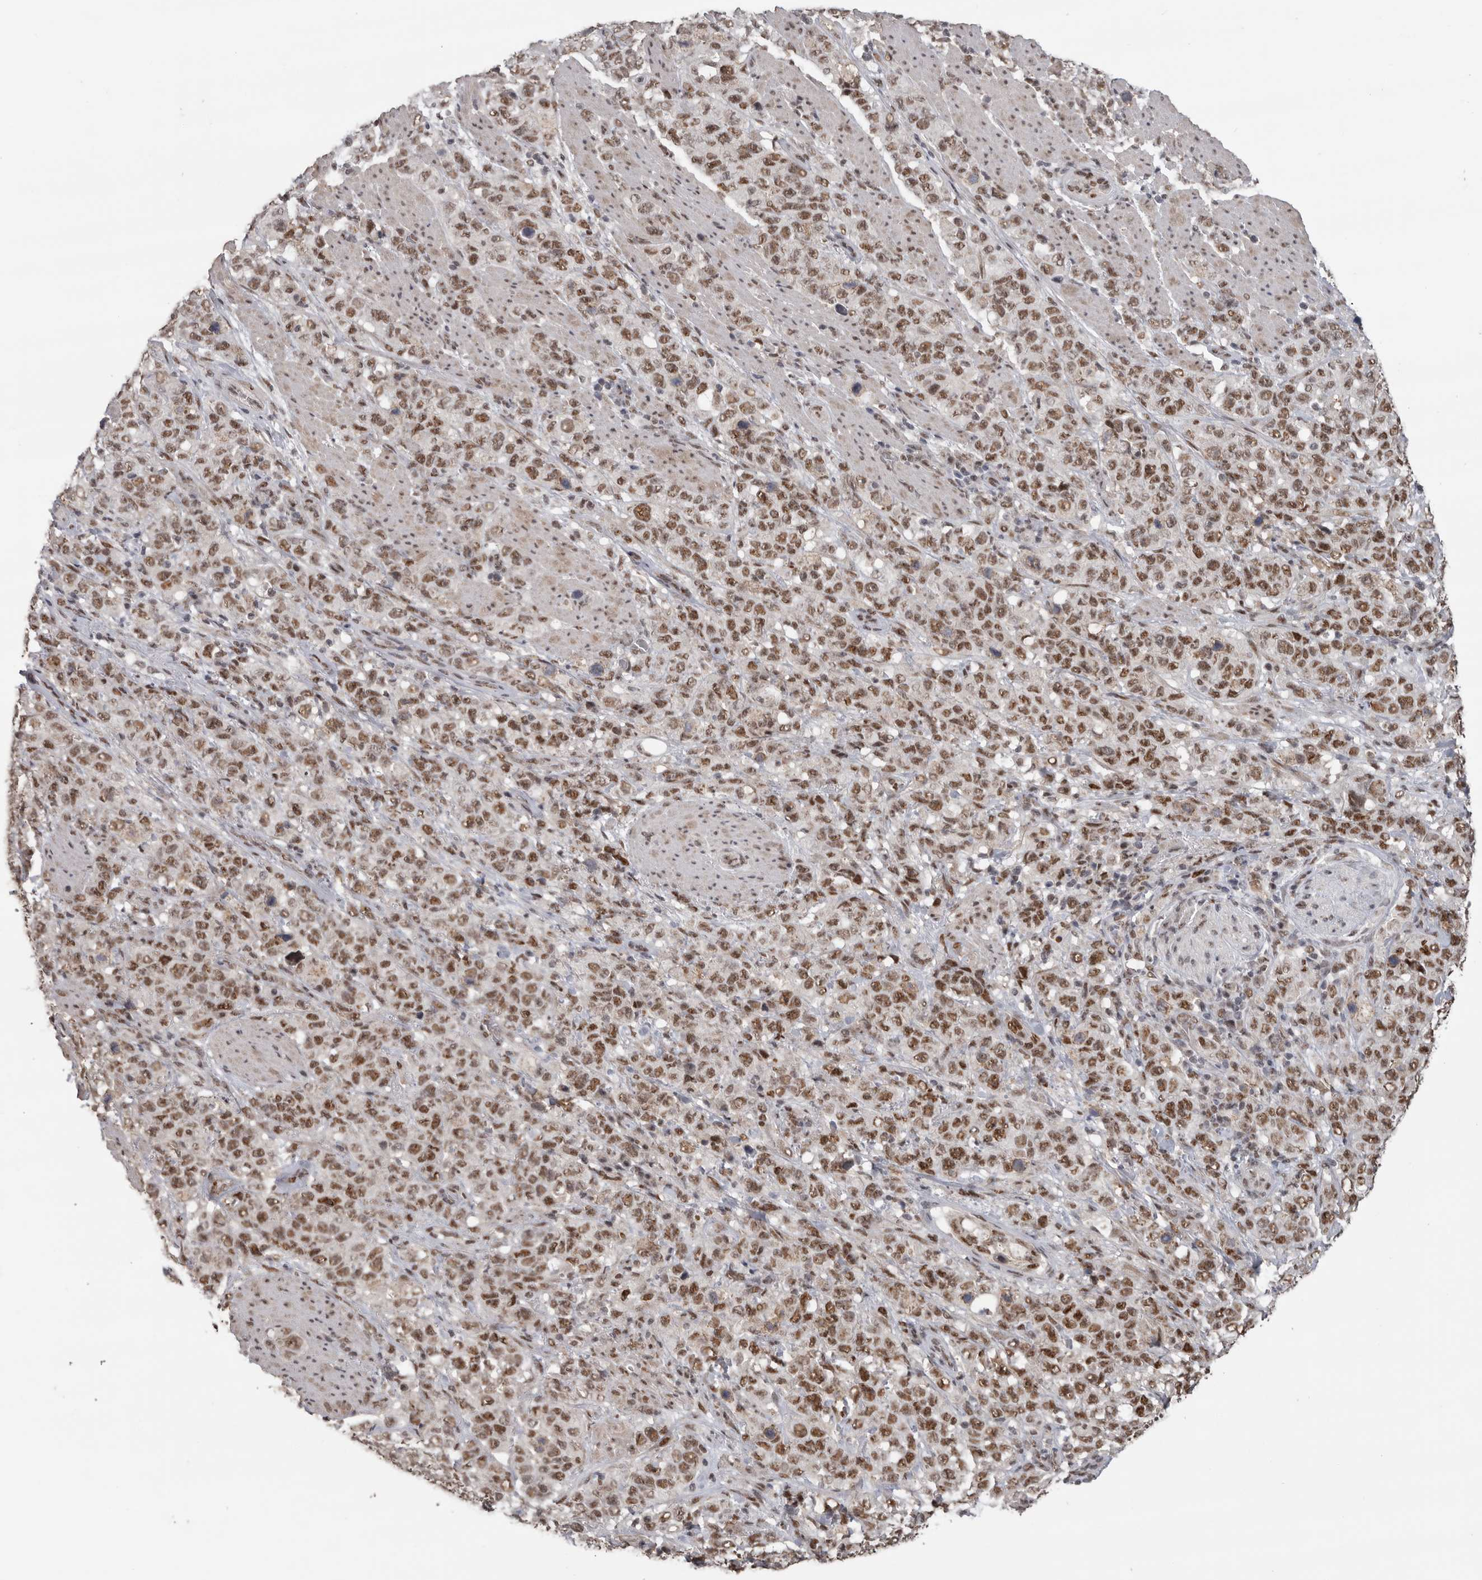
{"staining": {"intensity": "strong", "quantity": ">75%", "location": "nuclear"}, "tissue": "stomach cancer", "cell_type": "Tumor cells", "image_type": "cancer", "snomed": [{"axis": "morphology", "description": "Adenocarcinoma, NOS"}, {"axis": "topography", "description": "Stomach"}], "caption": "An image of stomach cancer (adenocarcinoma) stained for a protein exhibits strong nuclear brown staining in tumor cells.", "gene": "PPP1R10", "patient": {"sex": "male", "age": 48}}